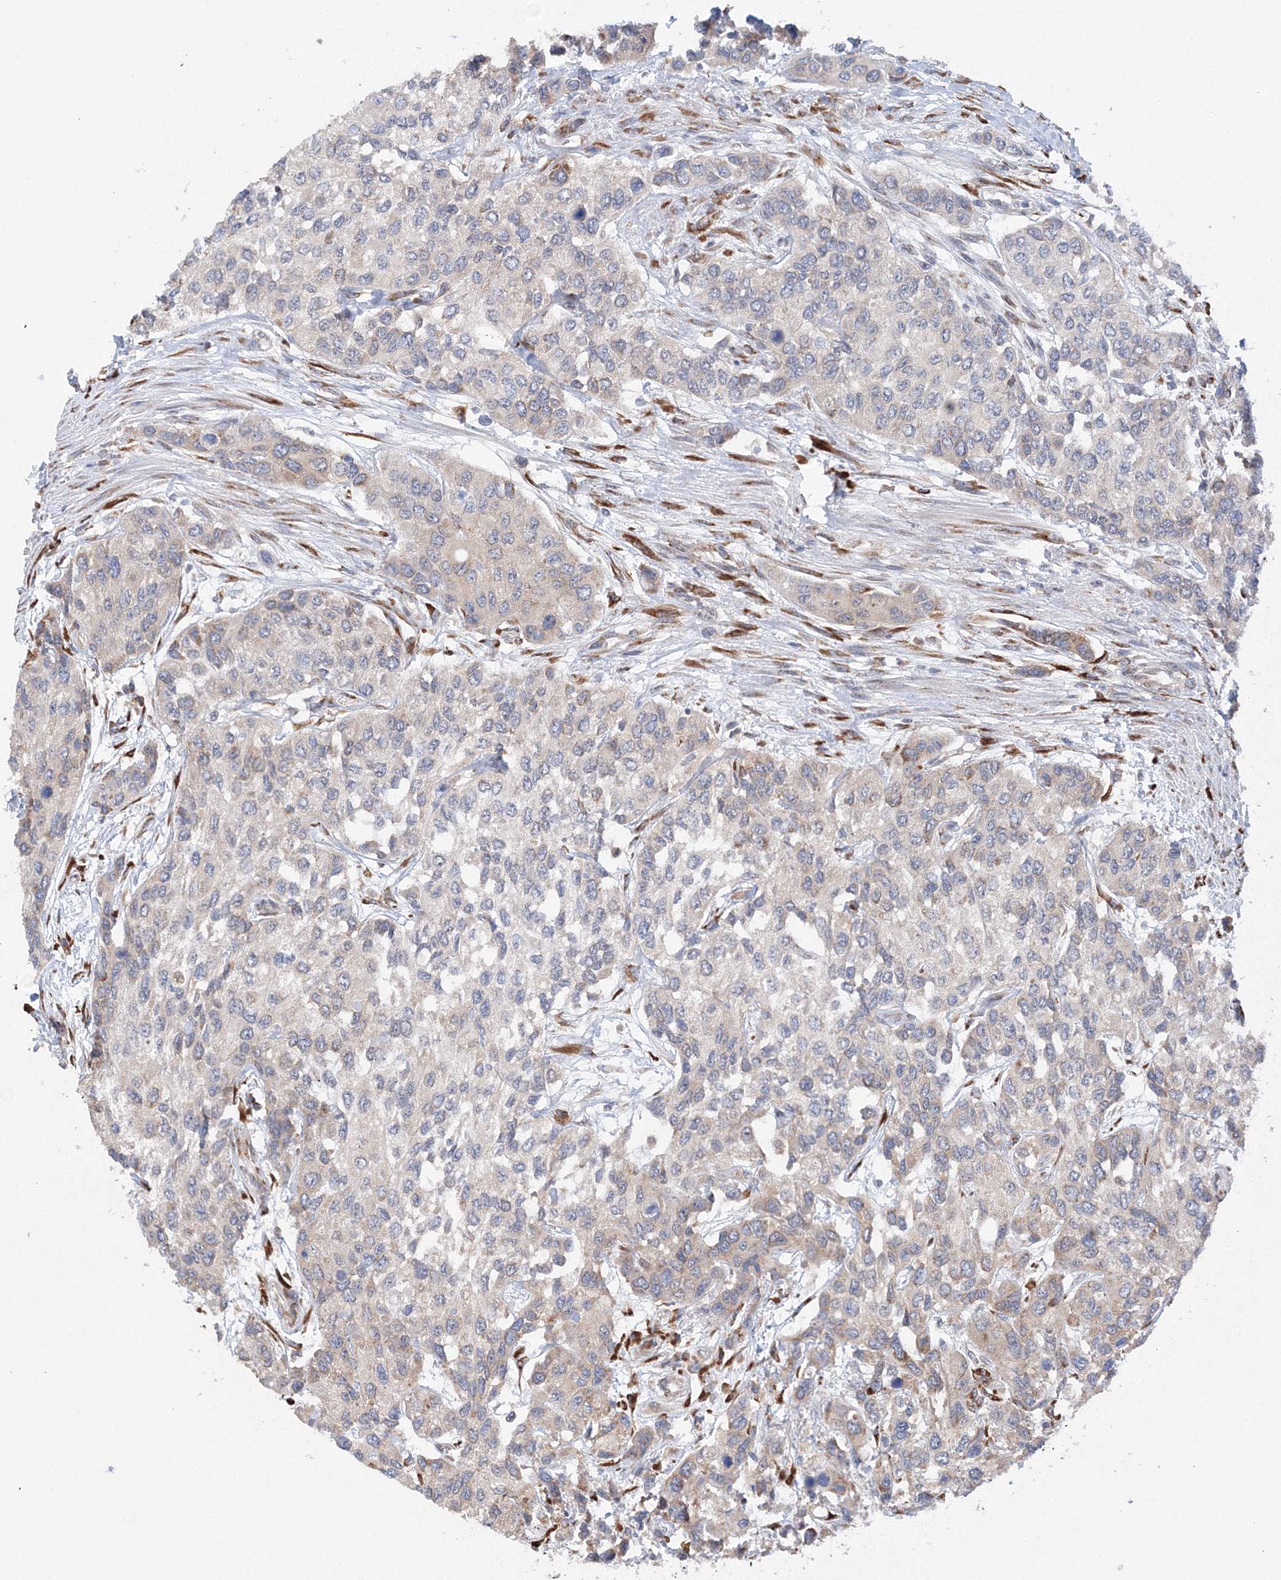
{"staining": {"intensity": "negative", "quantity": "none", "location": "none"}, "tissue": "urothelial cancer", "cell_type": "Tumor cells", "image_type": "cancer", "snomed": [{"axis": "morphology", "description": "Normal tissue, NOS"}, {"axis": "morphology", "description": "Urothelial carcinoma, High grade"}, {"axis": "topography", "description": "Vascular tissue"}, {"axis": "topography", "description": "Urinary bladder"}], "caption": "This is a histopathology image of immunohistochemistry (IHC) staining of urothelial cancer, which shows no positivity in tumor cells.", "gene": "DIS3L2", "patient": {"sex": "female", "age": 56}}